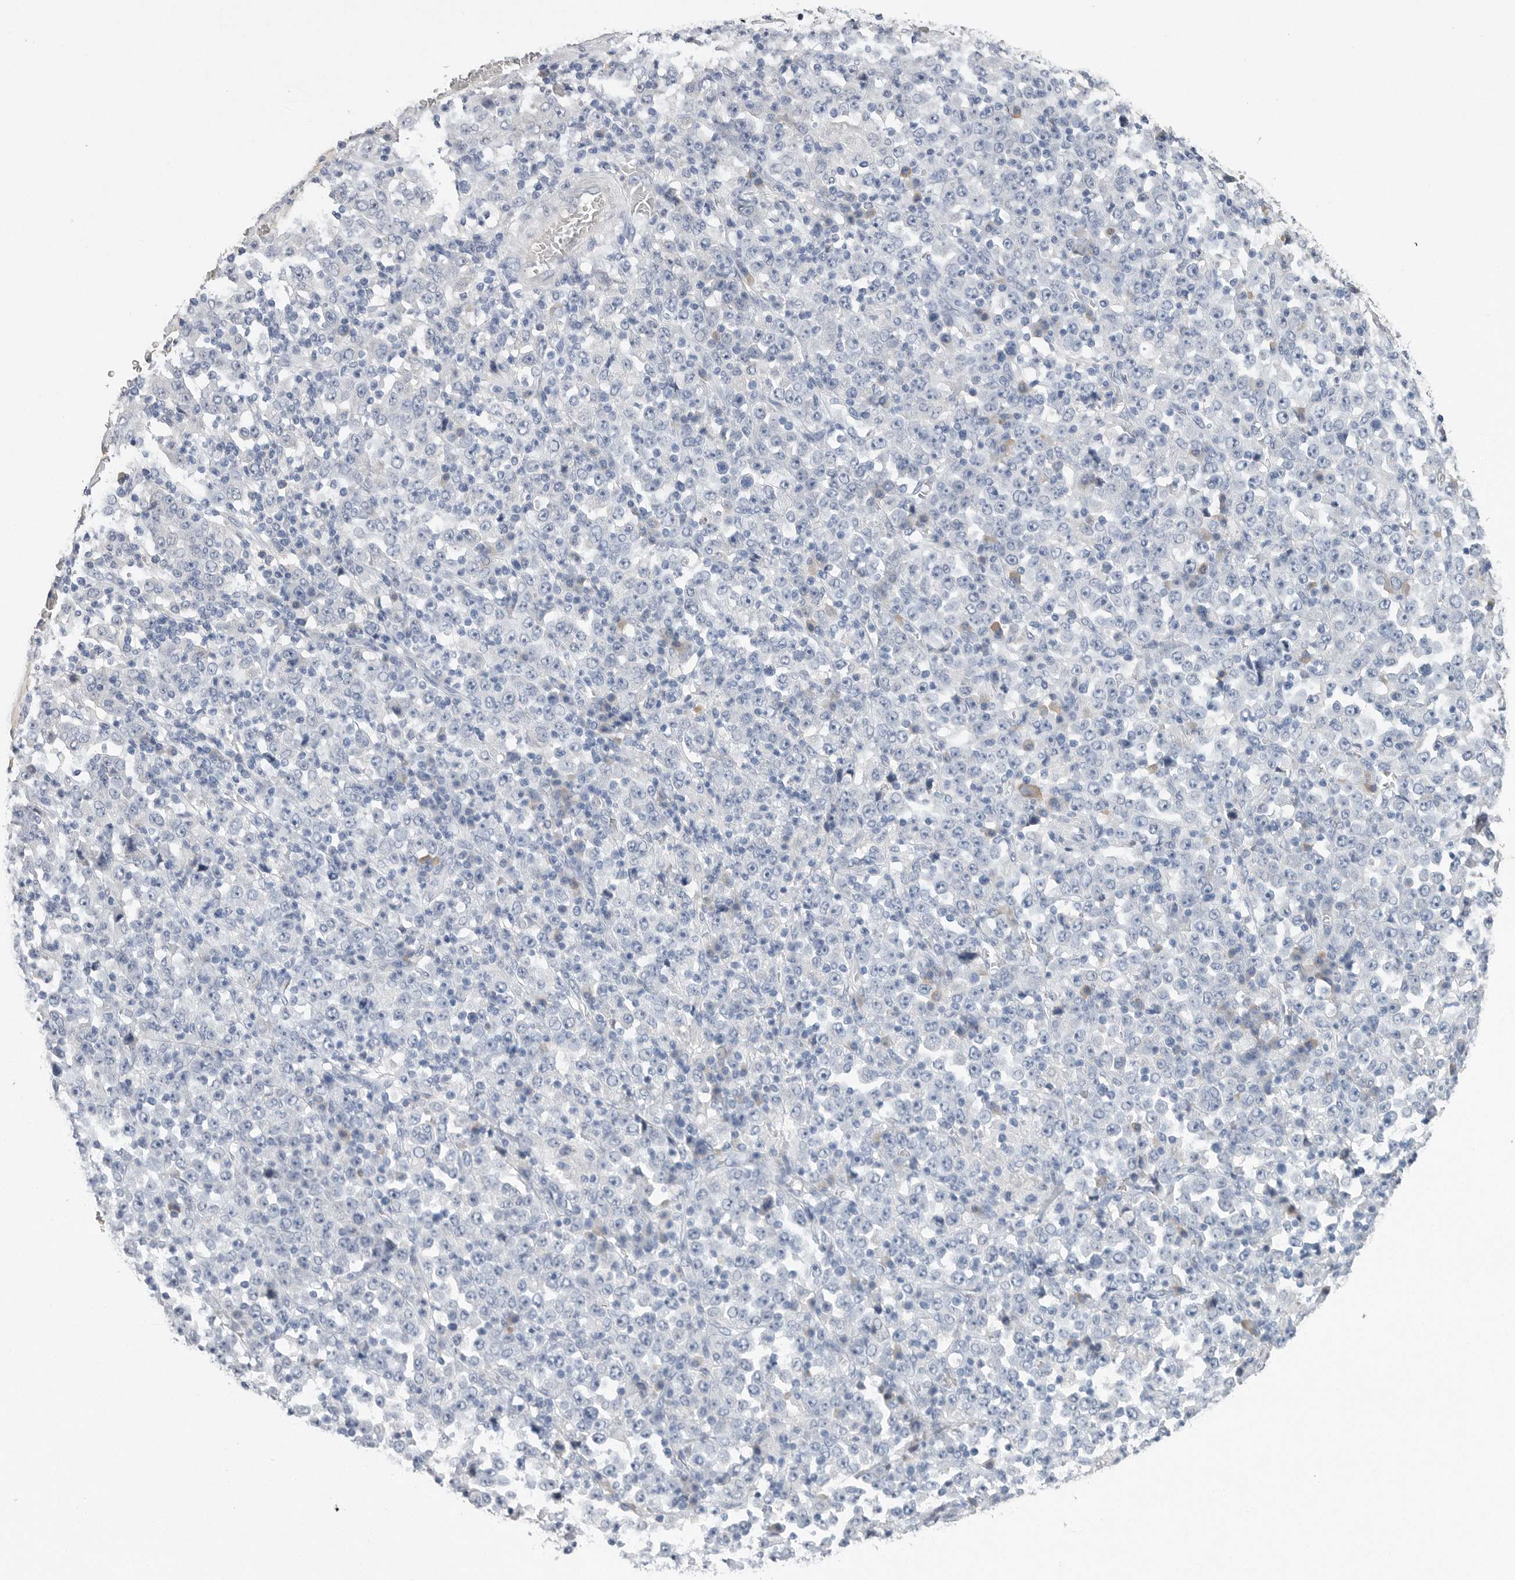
{"staining": {"intensity": "negative", "quantity": "none", "location": "none"}, "tissue": "stomach cancer", "cell_type": "Tumor cells", "image_type": "cancer", "snomed": [{"axis": "morphology", "description": "Normal tissue, NOS"}, {"axis": "morphology", "description": "Adenocarcinoma, NOS"}, {"axis": "topography", "description": "Stomach, upper"}, {"axis": "topography", "description": "Stomach"}], "caption": "High power microscopy photomicrograph of an immunohistochemistry histopathology image of stomach adenocarcinoma, revealing no significant expression in tumor cells. (Stains: DAB IHC with hematoxylin counter stain, Microscopy: brightfield microscopy at high magnification).", "gene": "FABP6", "patient": {"sex": "male", "age": 59}}